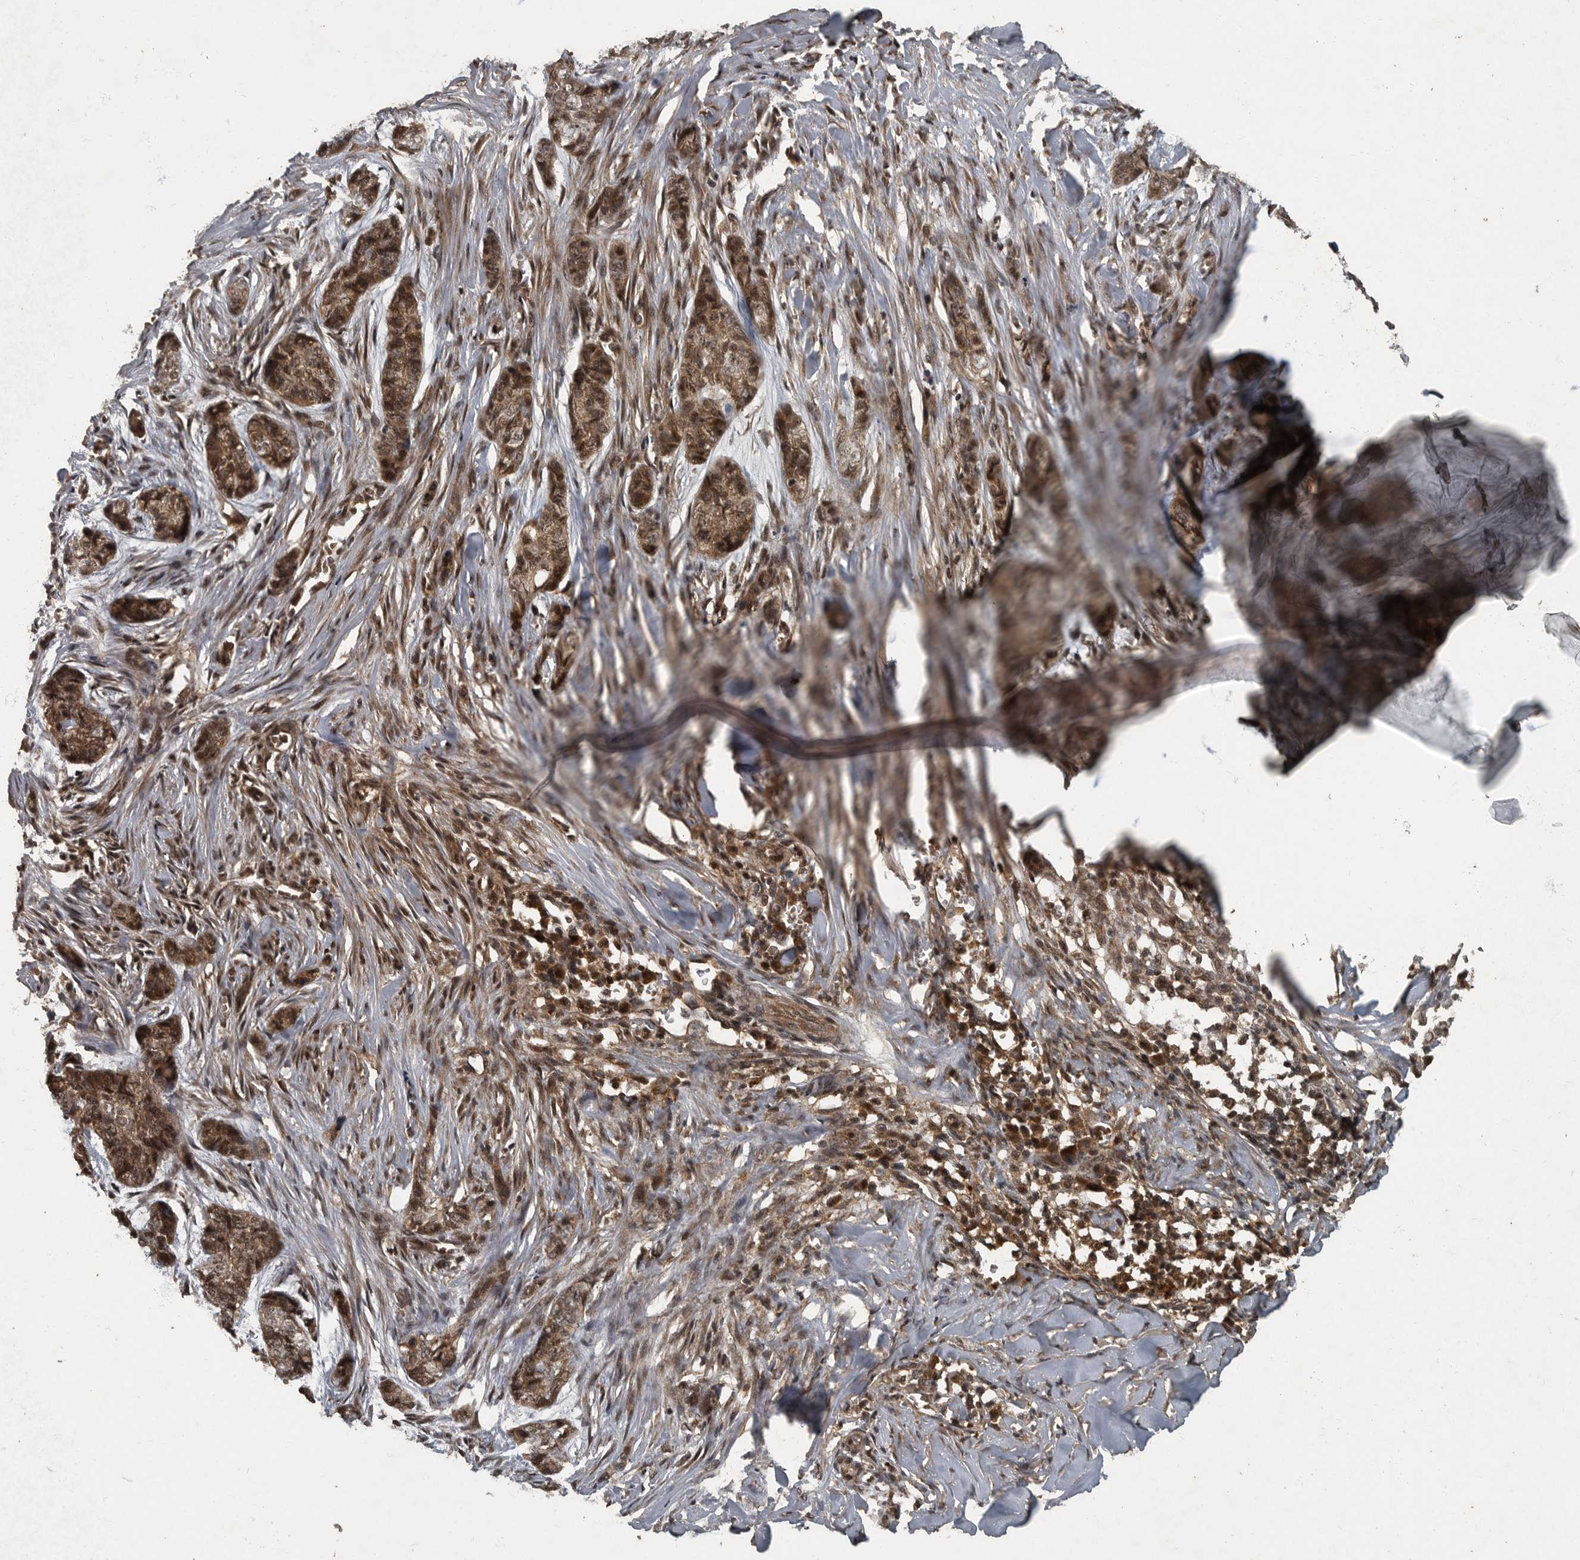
{"staining": {"intensity": "moderate", "quantity": ">75%", "location": "cytoplasmic/membranous,nuclear"}, "tissue": "skin cancer", "cell_type": "Tumor cells", "image_type": "cancer", "snomed": [{"axis": "morphology", "description": "Basal cell carcinoma"}, {"axis": "topography", "description": "Skin"}], "caption": "Tumor cells display medium levels of moderate cytoplasmic/membranous and nuclear positivity in approximately >75% of cells in human basal cell carcinoma (skin).", "gene": "FOXO1", "patient": {"sex": "female", "age": 64}}